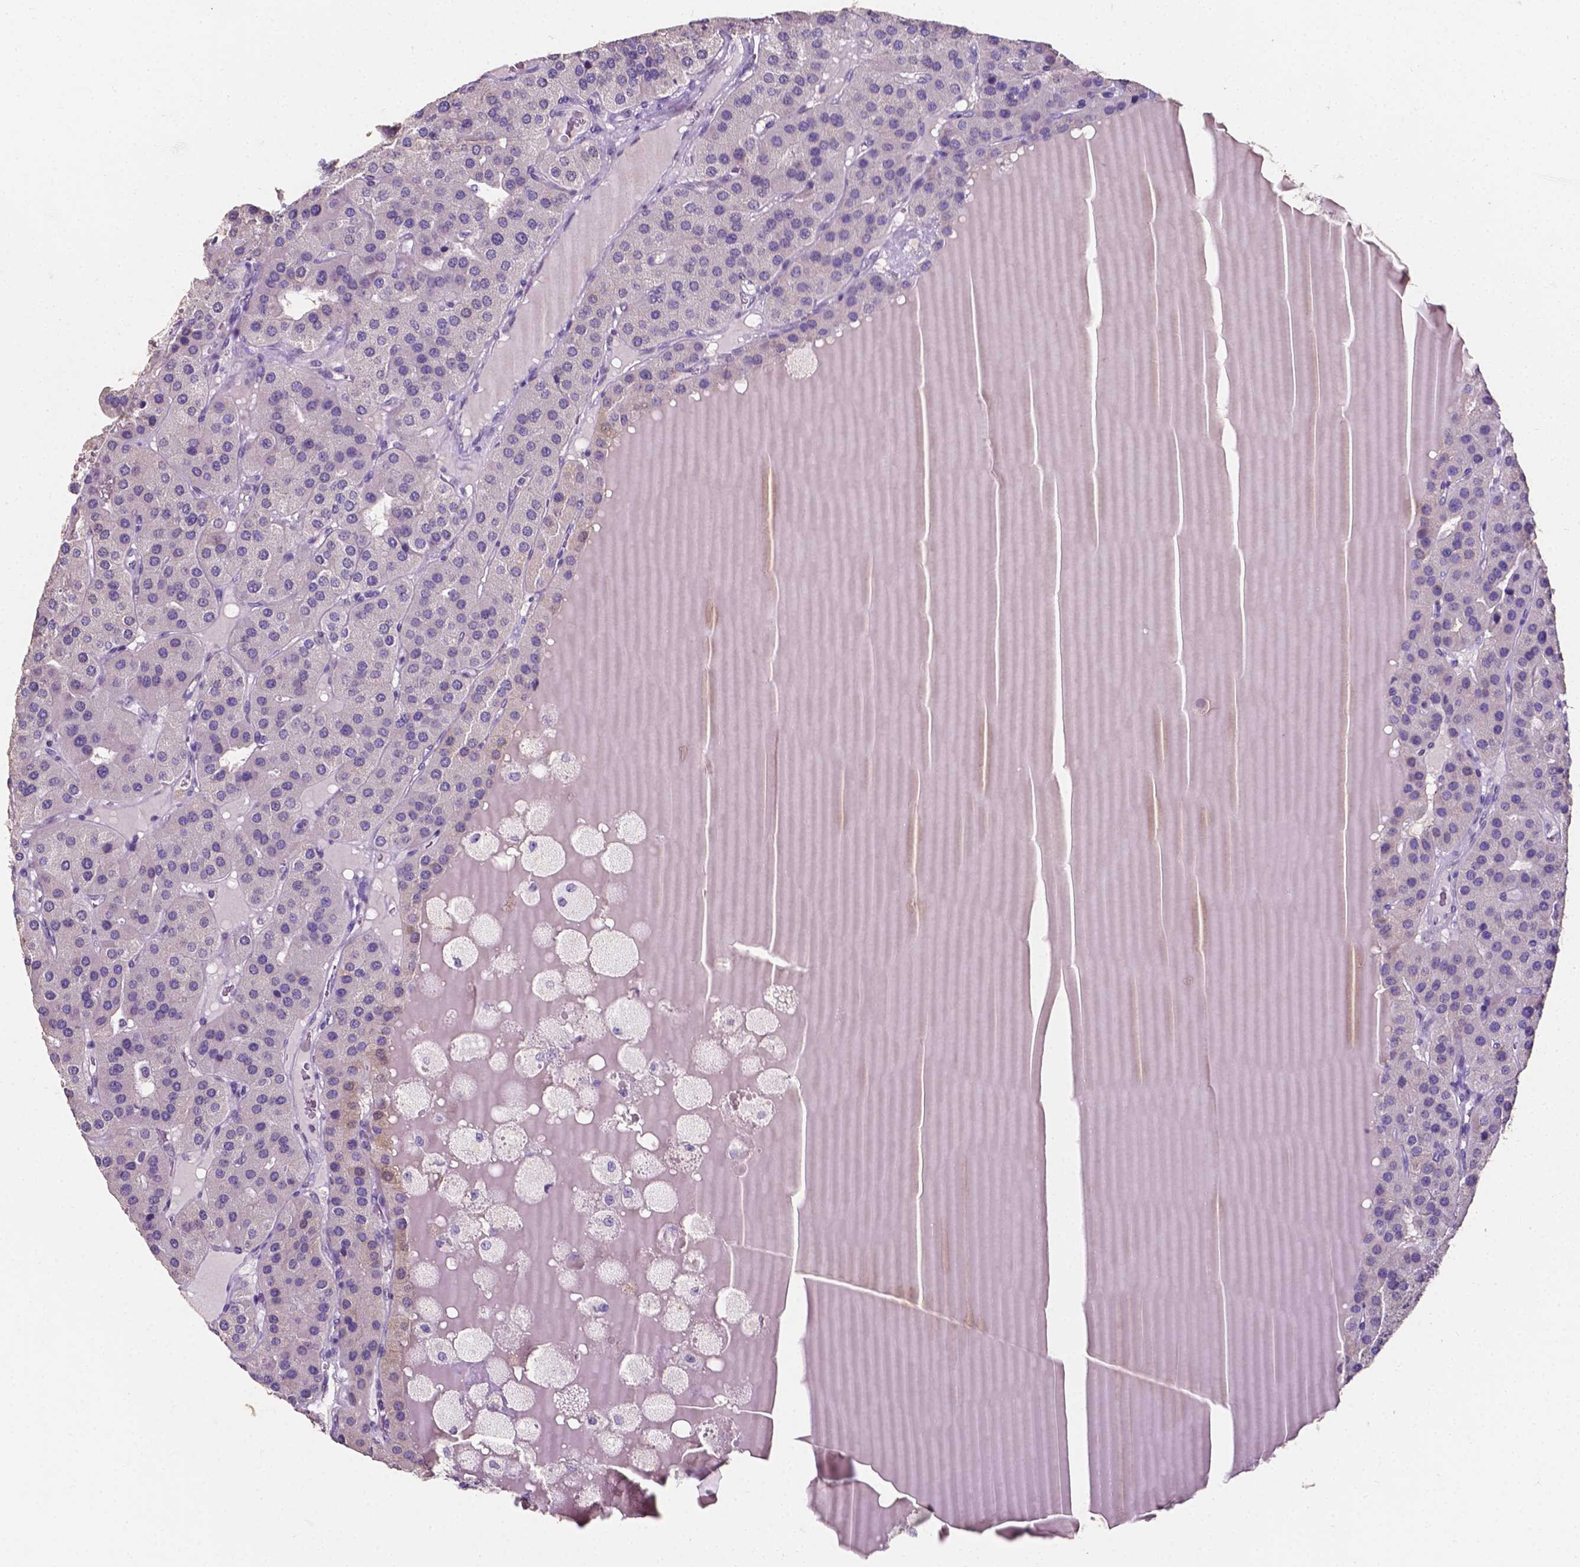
{"staining": {"intensity": "negative", "quantity": "none", "location": "none"}, "tissue": "parathyroid gland", "cell_type": "Glandular cells", "image_type": "normal", "snomed": [{"axis": "morphology", "description": "Normal tissue, NOS"}, {"axis": "morphology", "description": "Adenoma, NOS"}, {"axis": "topography", "description": "Parathyroid gland"}], "caption": "Glandular cells show no significant expression in normal parathyroid gland. The staining was performed using DAB to visualize the protein expression in brown, while the nuclei were stained in blue with hematoxylin (Magnification: 20x).", "gene": "PSAT1", "patient": {"sex": "female", "age": 86}}